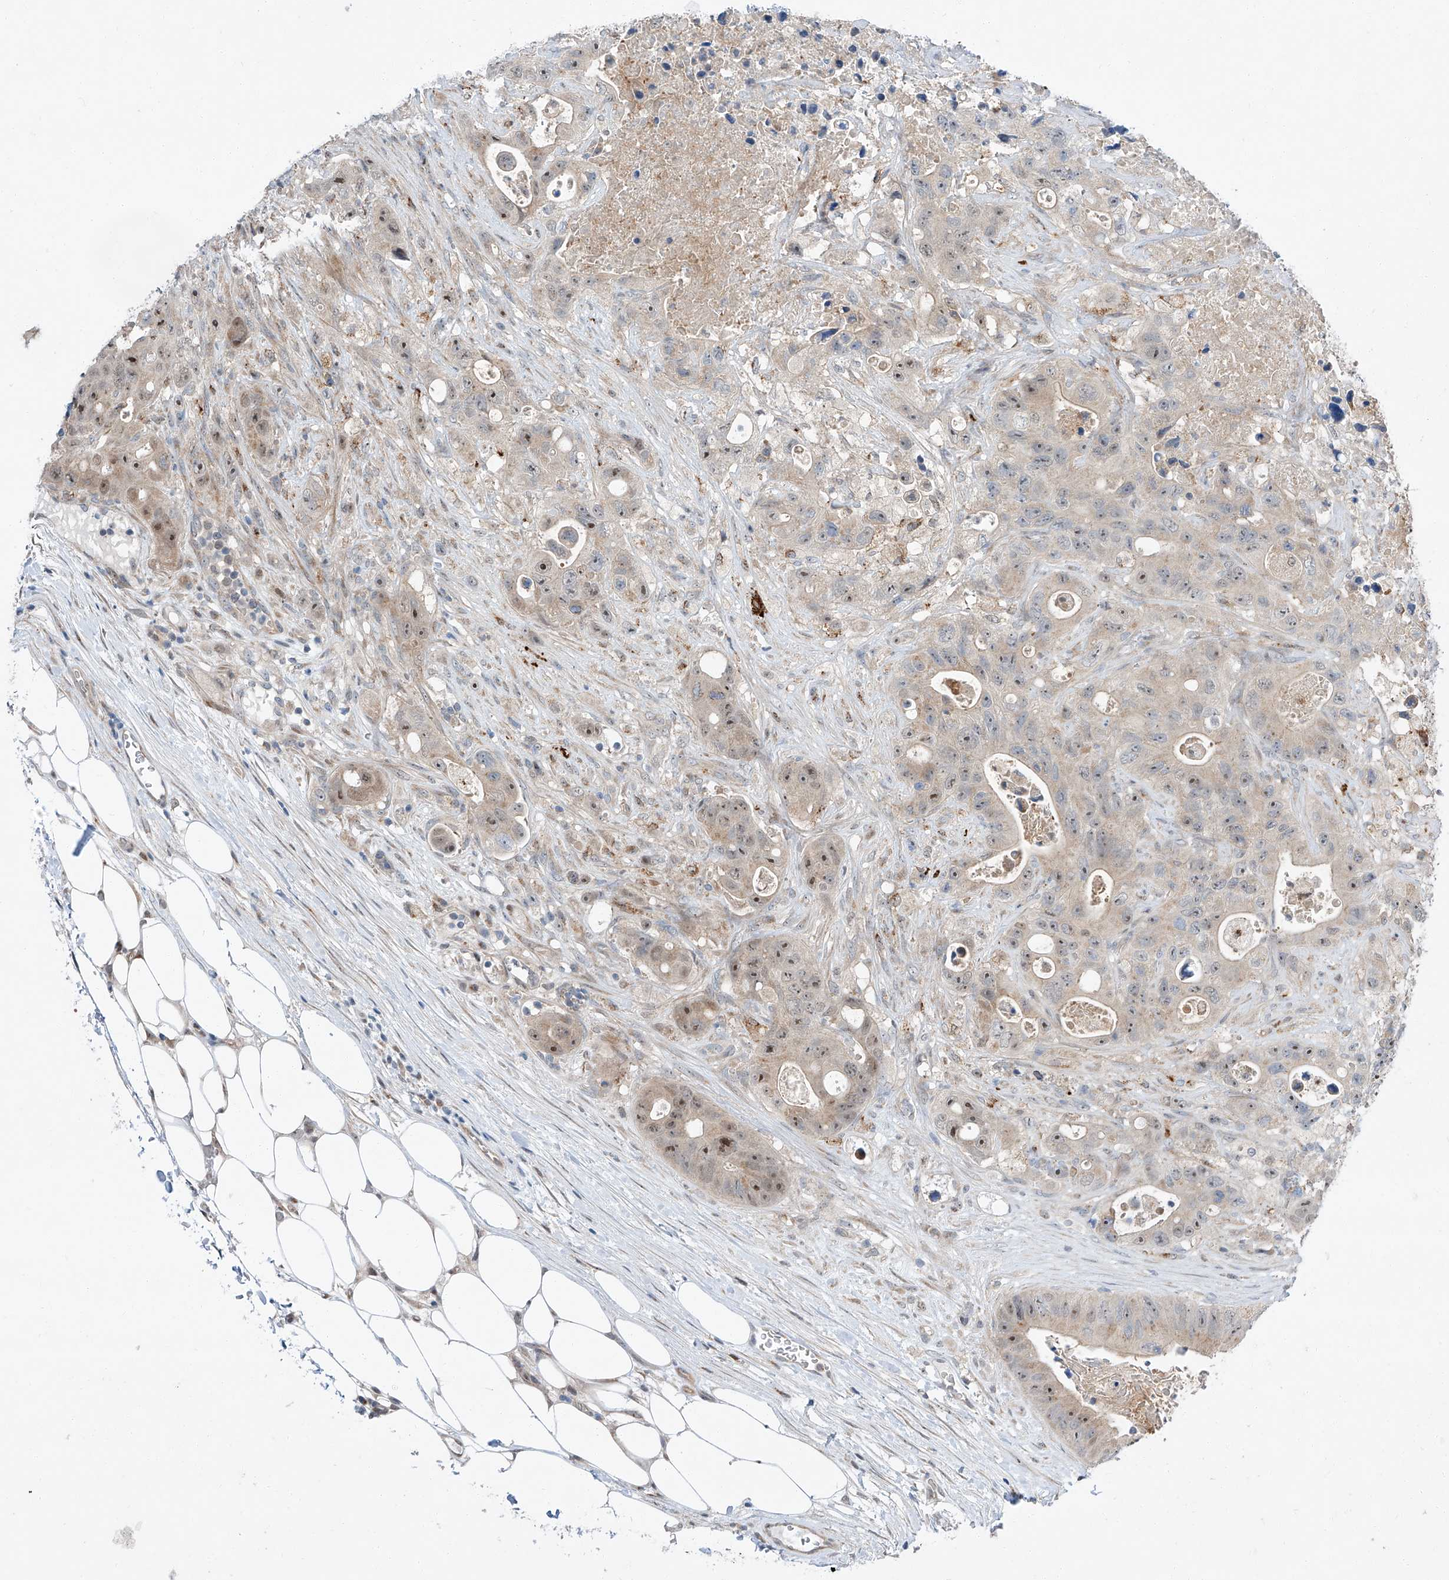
{"staining": {"intensity": "moderate", "quantity": "<25%", "location": "nuclear"}, "tissue": "colorectal cancer", "cell_type": "Tumor cells", "image_type": "cancer", "snomed": [{"axis": "morphology", "description": "Adenocarcinoma, NOS"}, {"axis": "topography", "description": "Colon"}], "caption": "Immunohistochemical staining of human colorectal cancer (adenocarcinoma) reveals low levels of moderate nuclear expression in approximately <25% of tumor cells.", "gene": "CLDND1", "patient": {"sex": "female", "age": 46}}